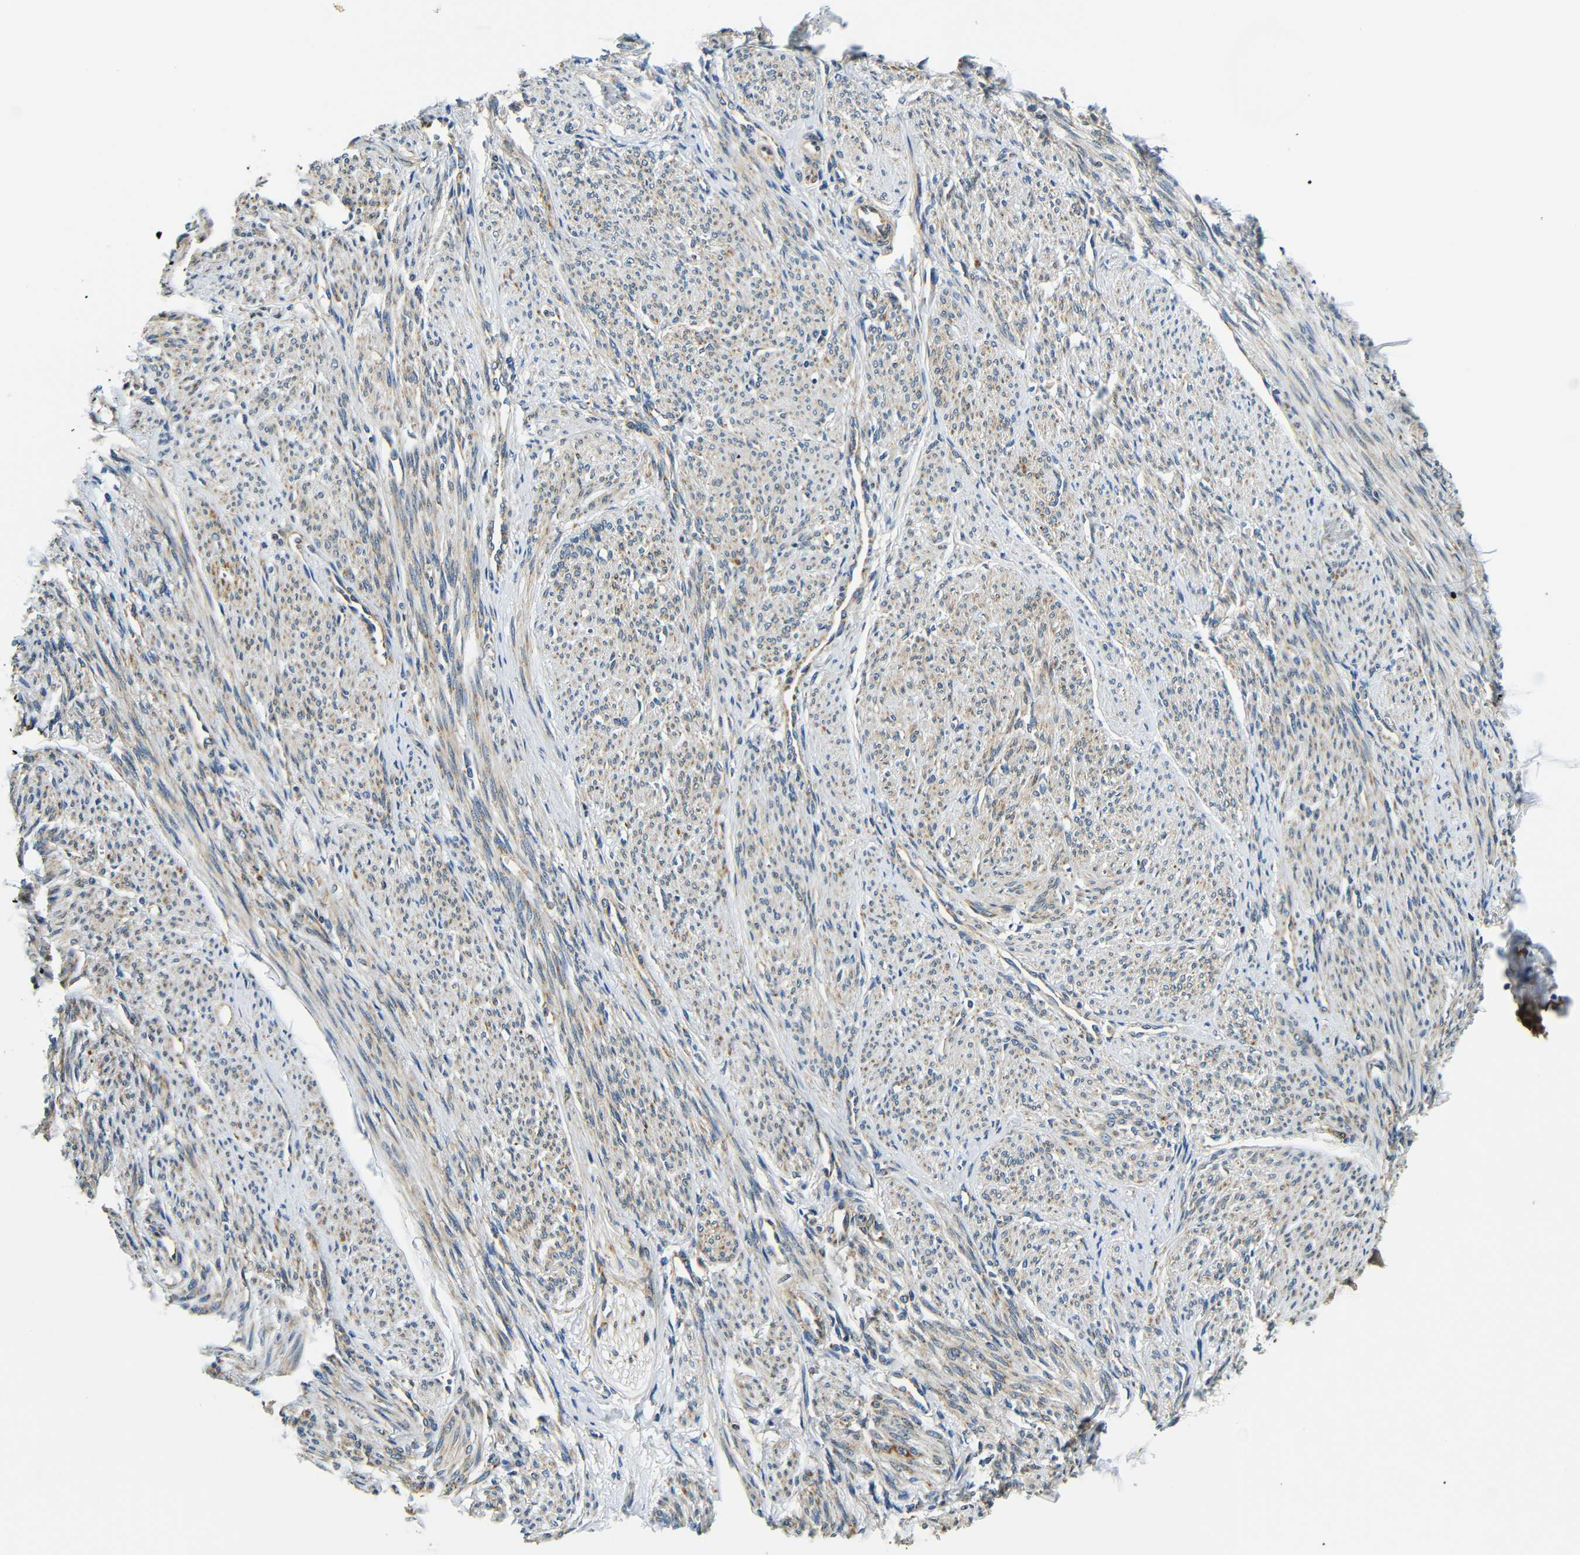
{"staining": {"intensity": "weak", "quantity": ">75%", "location": "cytoplasmic/membranous"}, "tissue": "smooth muscle", "cell_type": "Smooth muscle cells", "image_type": "normal", "snomed": [{"axis": "morphology", "description": "Normal tissue, NOS"}, {"axis": "topography", "description": "Smooth muscle"}], "caption": "Approximately >75% of smooth muscle cells in benign human smooth muscle reveal weak cytoplasmic/membranous protein positivity as visualized by brown immunohistochemical staining.", "gene": "VAPB", "patient": {"sex": "female", "age": 65}}